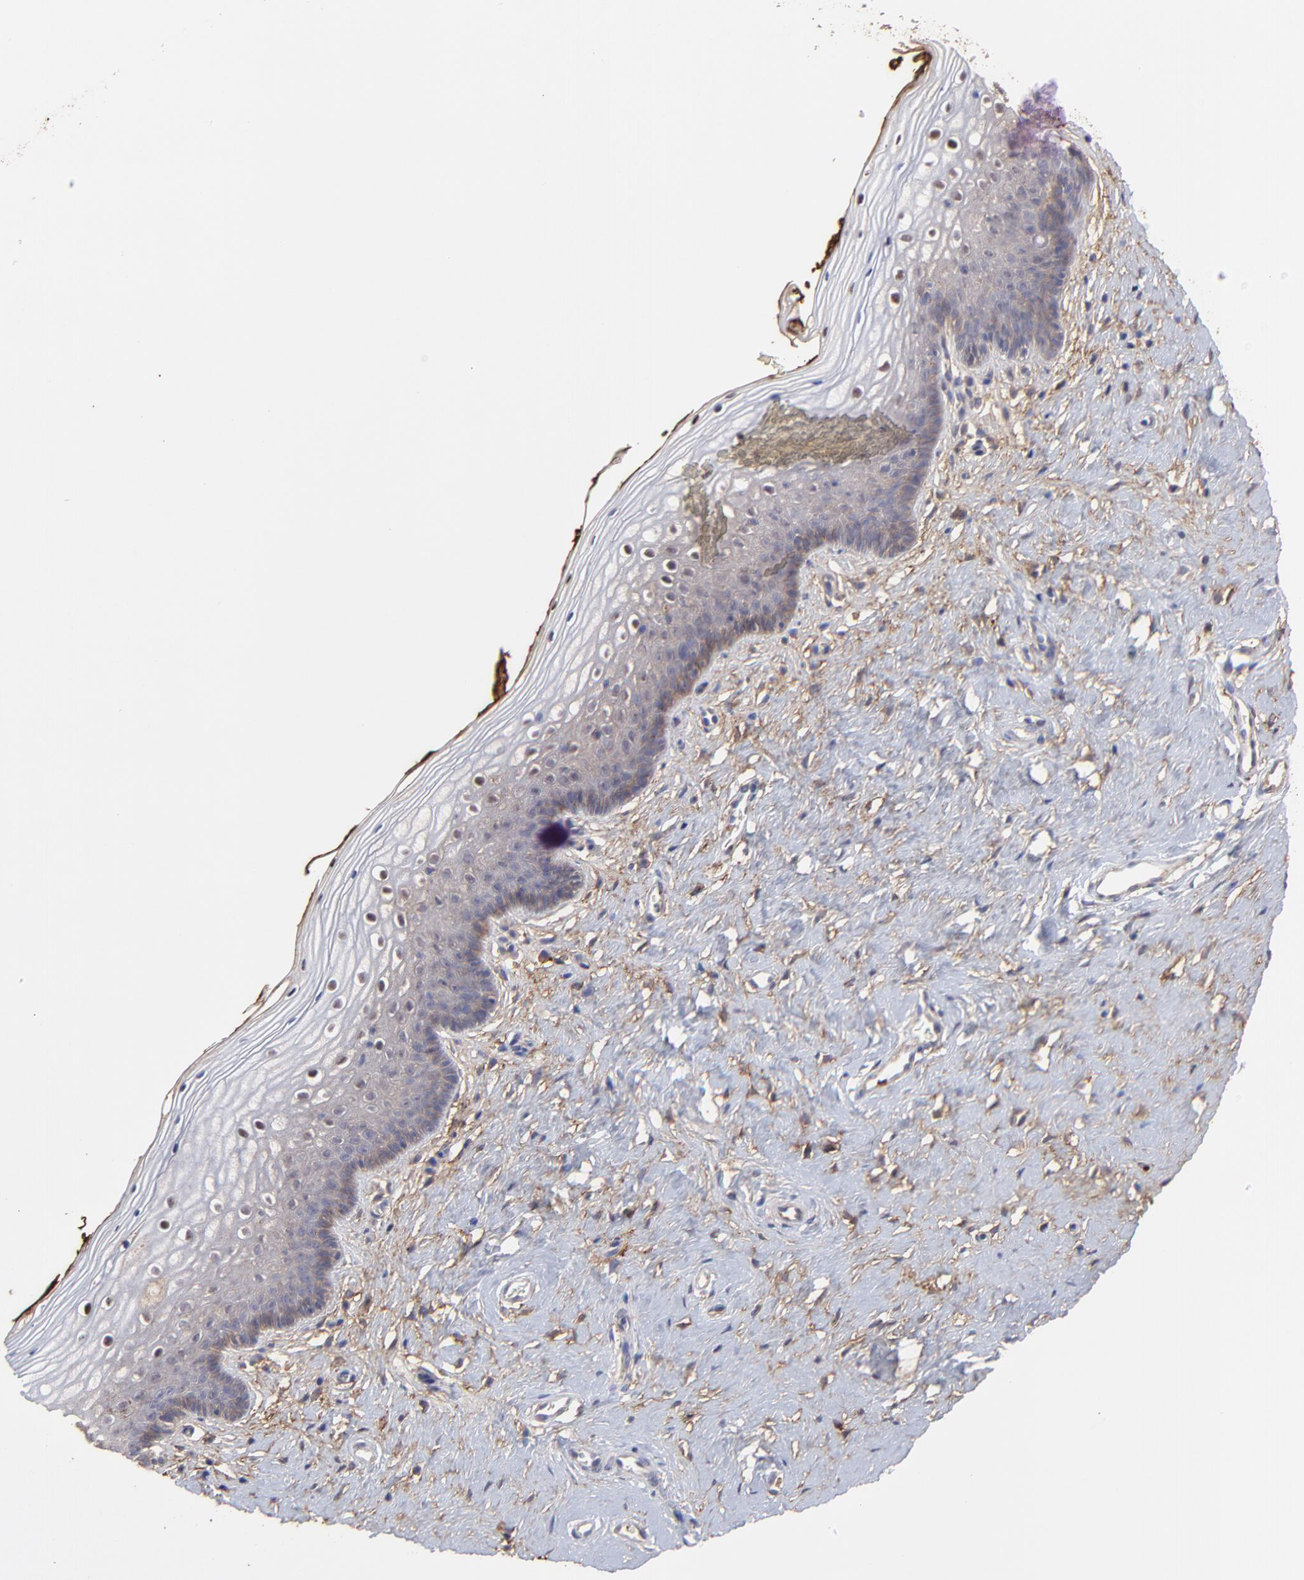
{"staining": {"intensity": "weak", "quantity": "25%-75%", "location": "cytoplasmic/membranous,nuclear"}, "tissue": "vagina", "cell_type": "Squamous epithelial cells", "image_type": "normal", "snomed": [{"axis": "morphology", "description": "Normal tissue, NOS"}, {"axis": "topography", "description": "Vagina"}], "caption": "Protein expression analysis of benign vagina displays weak cytoplasmic/membranous,nuclear staining in about 25%-75% of squamous epithelial cells. Immunohistochemistry (ihc) stains the protein in brown and the nuclei are stained blue.", "gene": "PSMD14", "patient": {"sex": "female", "age": 46}}